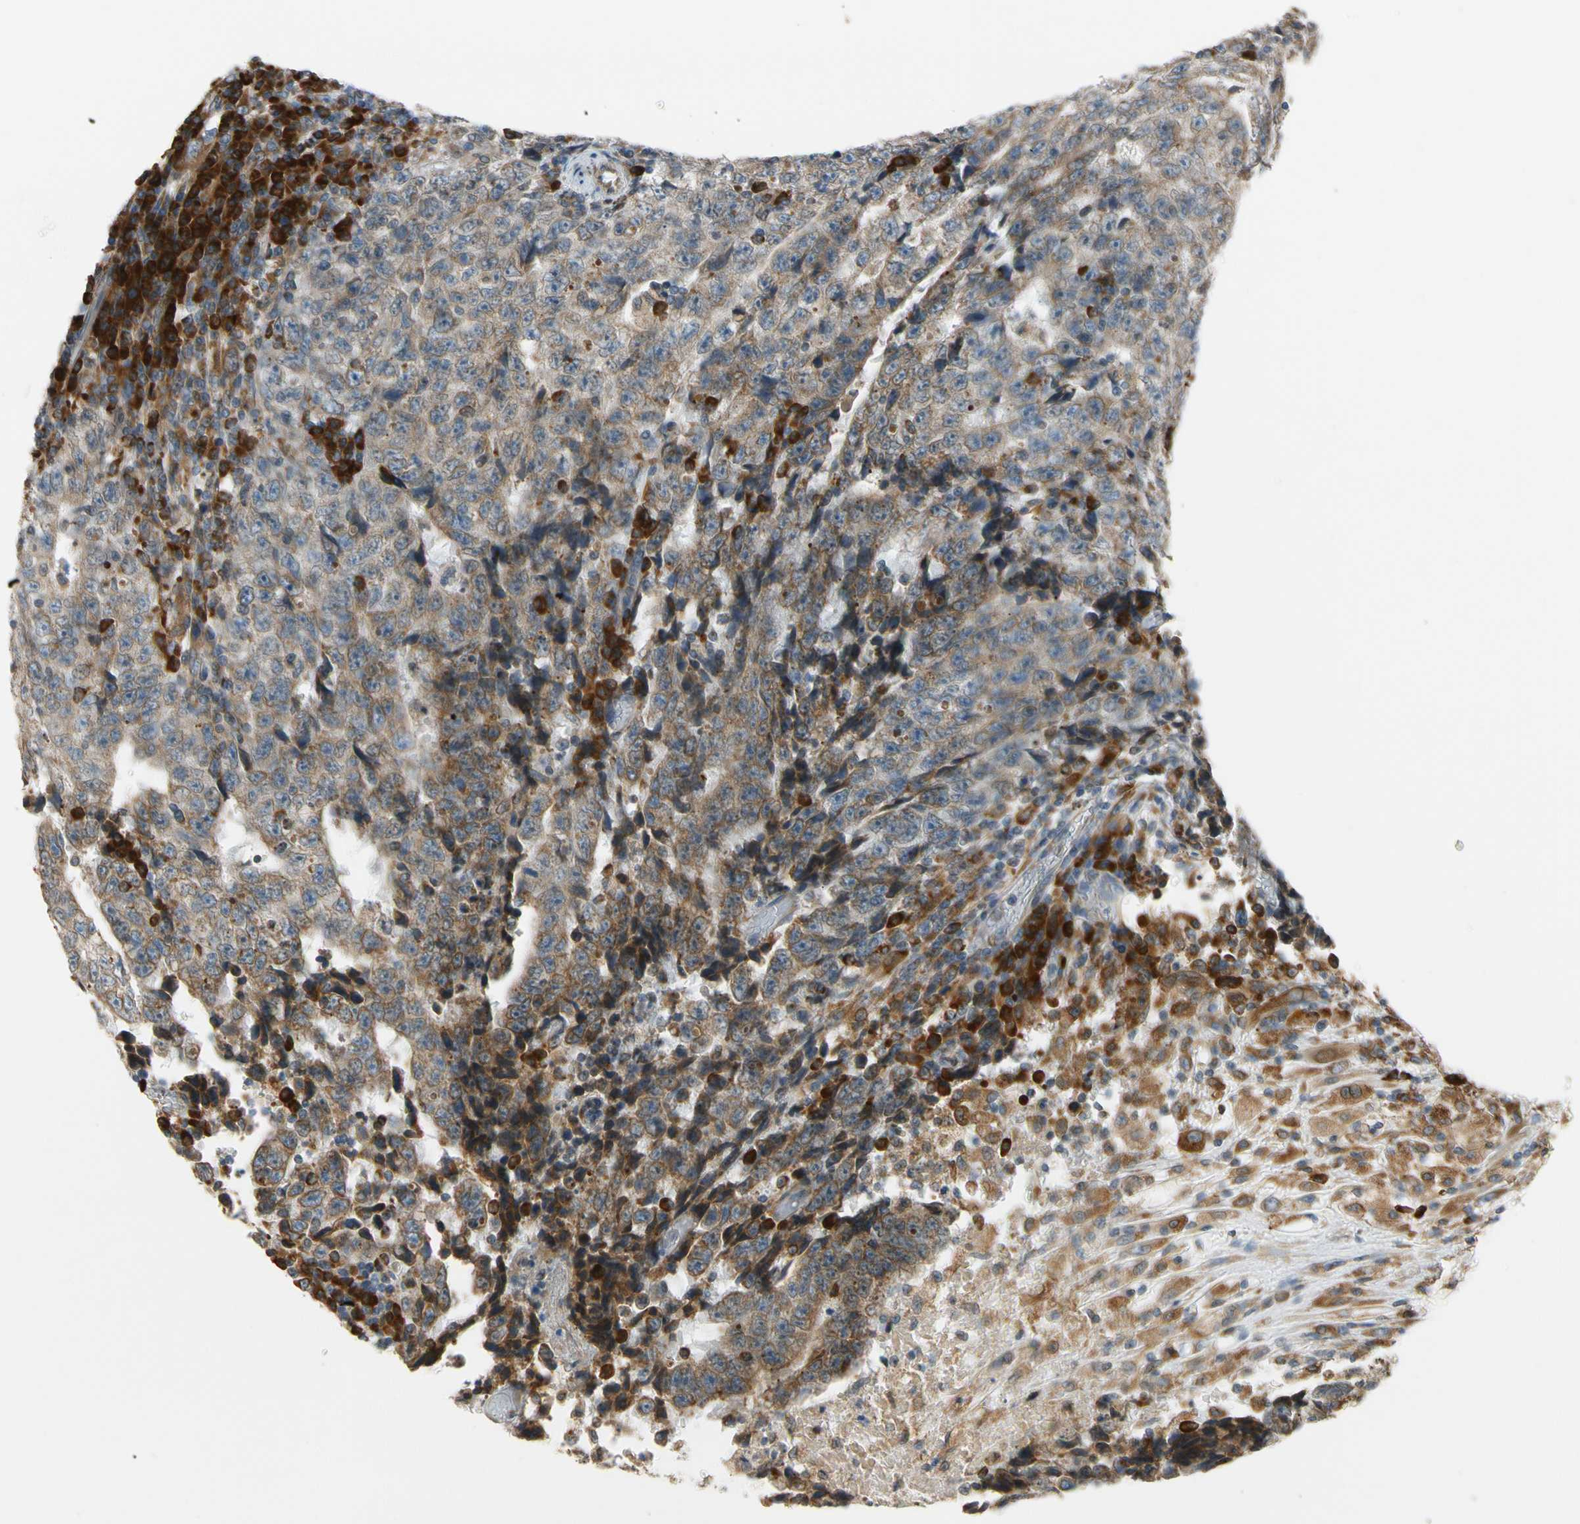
{"staining": {"intensity": "weak", "quantity": ">75%", "location": "cytoplasmic/membranous"}, "tissue": "testis cancer", "cell_type": "Tumor cells", "image_type": "cancer", "snomed": [{"axis": "morphology", "description": "Necrosis, NOS"}, {"axis": "morphology", "description": "Carcinoma, Embryonal, NOS"}, {"axis": "topography", "description": "Testis"}], "caption": "Testis cancer stained for a protein (brown) demonstrates weak cytoplasmic/membranous positive positivity in about >75% of tumor cells.", "gene": "RPN2", "patient": {"sex": "male", "age": 19}}